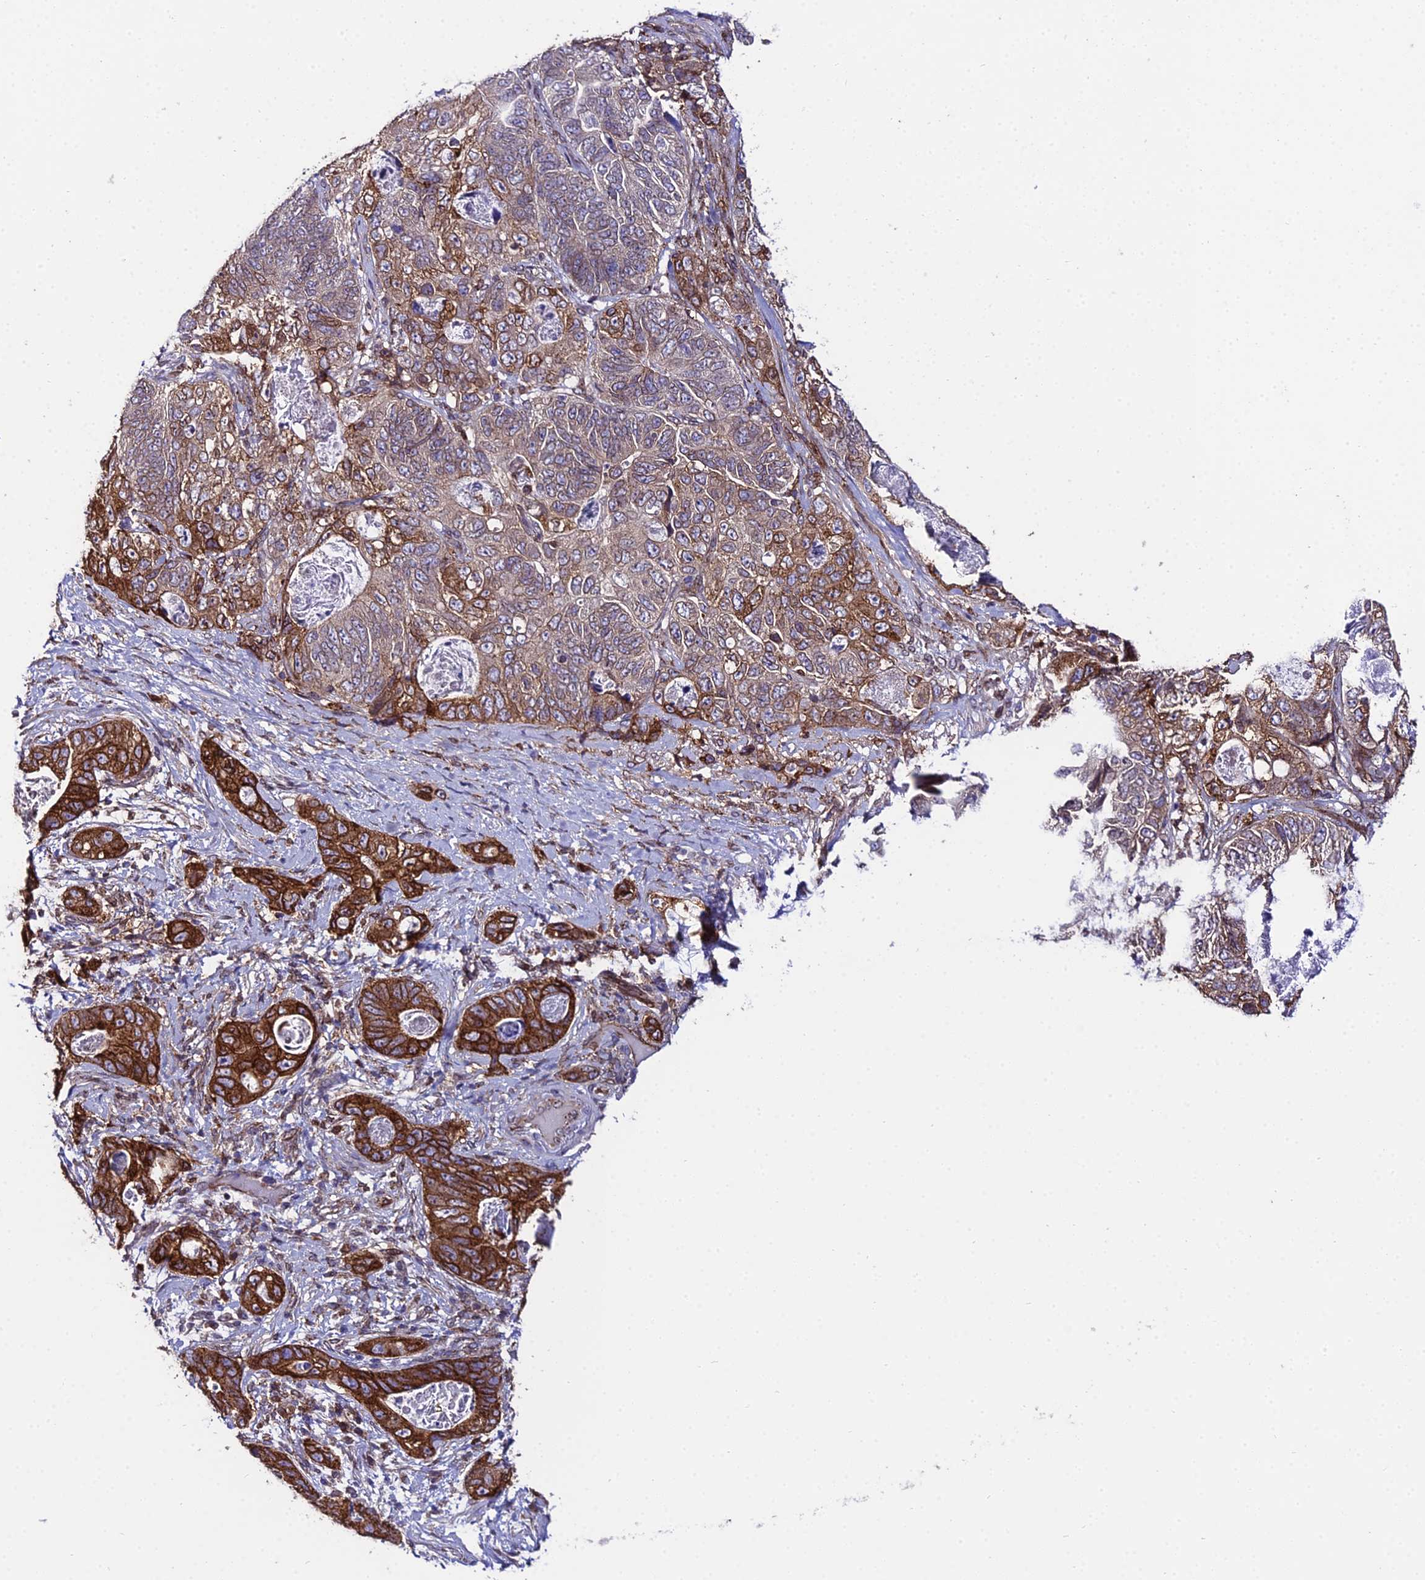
{"staining": {"intensity": "strong", "quantity": "25%-75%", "location": "cytoplasmic/membranous,nuclear"}, "tissue": "stomach cancer", "cell_type": "Tumor cells", "image_type": "cancer", "snomed": [{"axis": "morphology", "description": "Normal tissue, NOS"}, {"axis": "morphology", "description": "Adenocarcinoma, NOS"}, {"axis": "topography", "description": "Stomach"}], "caption": "Protein positivity by IHC exhibits strong cytoplasmic/membranous and nuclear staining in approximately 25%-75% of tumor cells in adenocarcinoma (stomach).", "gene": "DDX19A", "patient": {"sex": "female", "age": 89}}